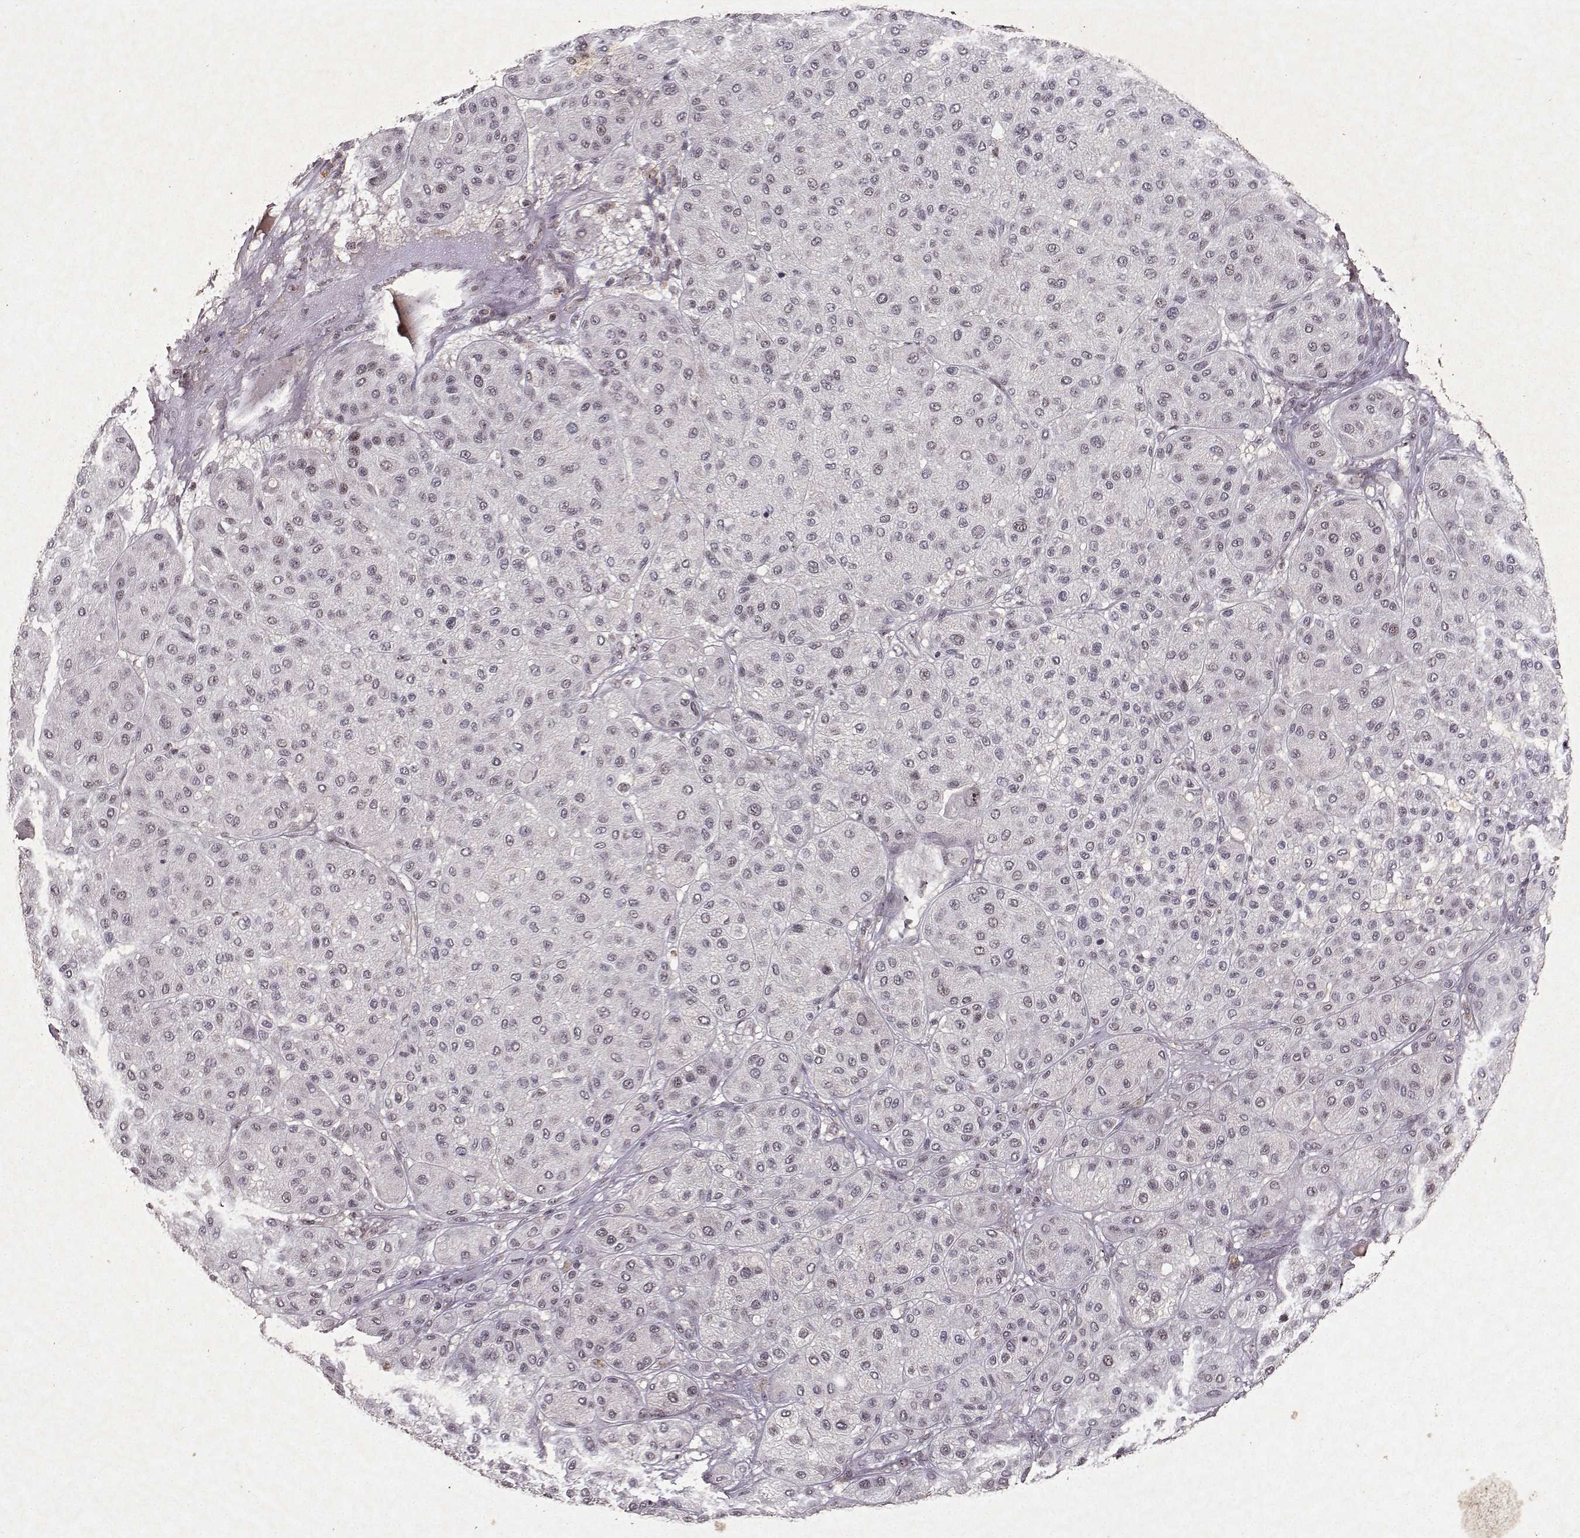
{"staining": {"intensity": "negative", "quantity": "none", "location": "none"}, "tissue": "melanoma", "cell_type": "Tumor cells", "image_type": "cancer", "snomed": [{"axis": "morphology", "description": "Malignant melanoma, Metastatic site"}, {"axis": "topography", "description": "Smooth muscle"}], "caption": "Human malignant melanoma (metastatic site) stained for a protein using IHC displays no positivity in tumor cells.", "gene": "DDX56", "patient": {"sex": "male", "age": 41}}